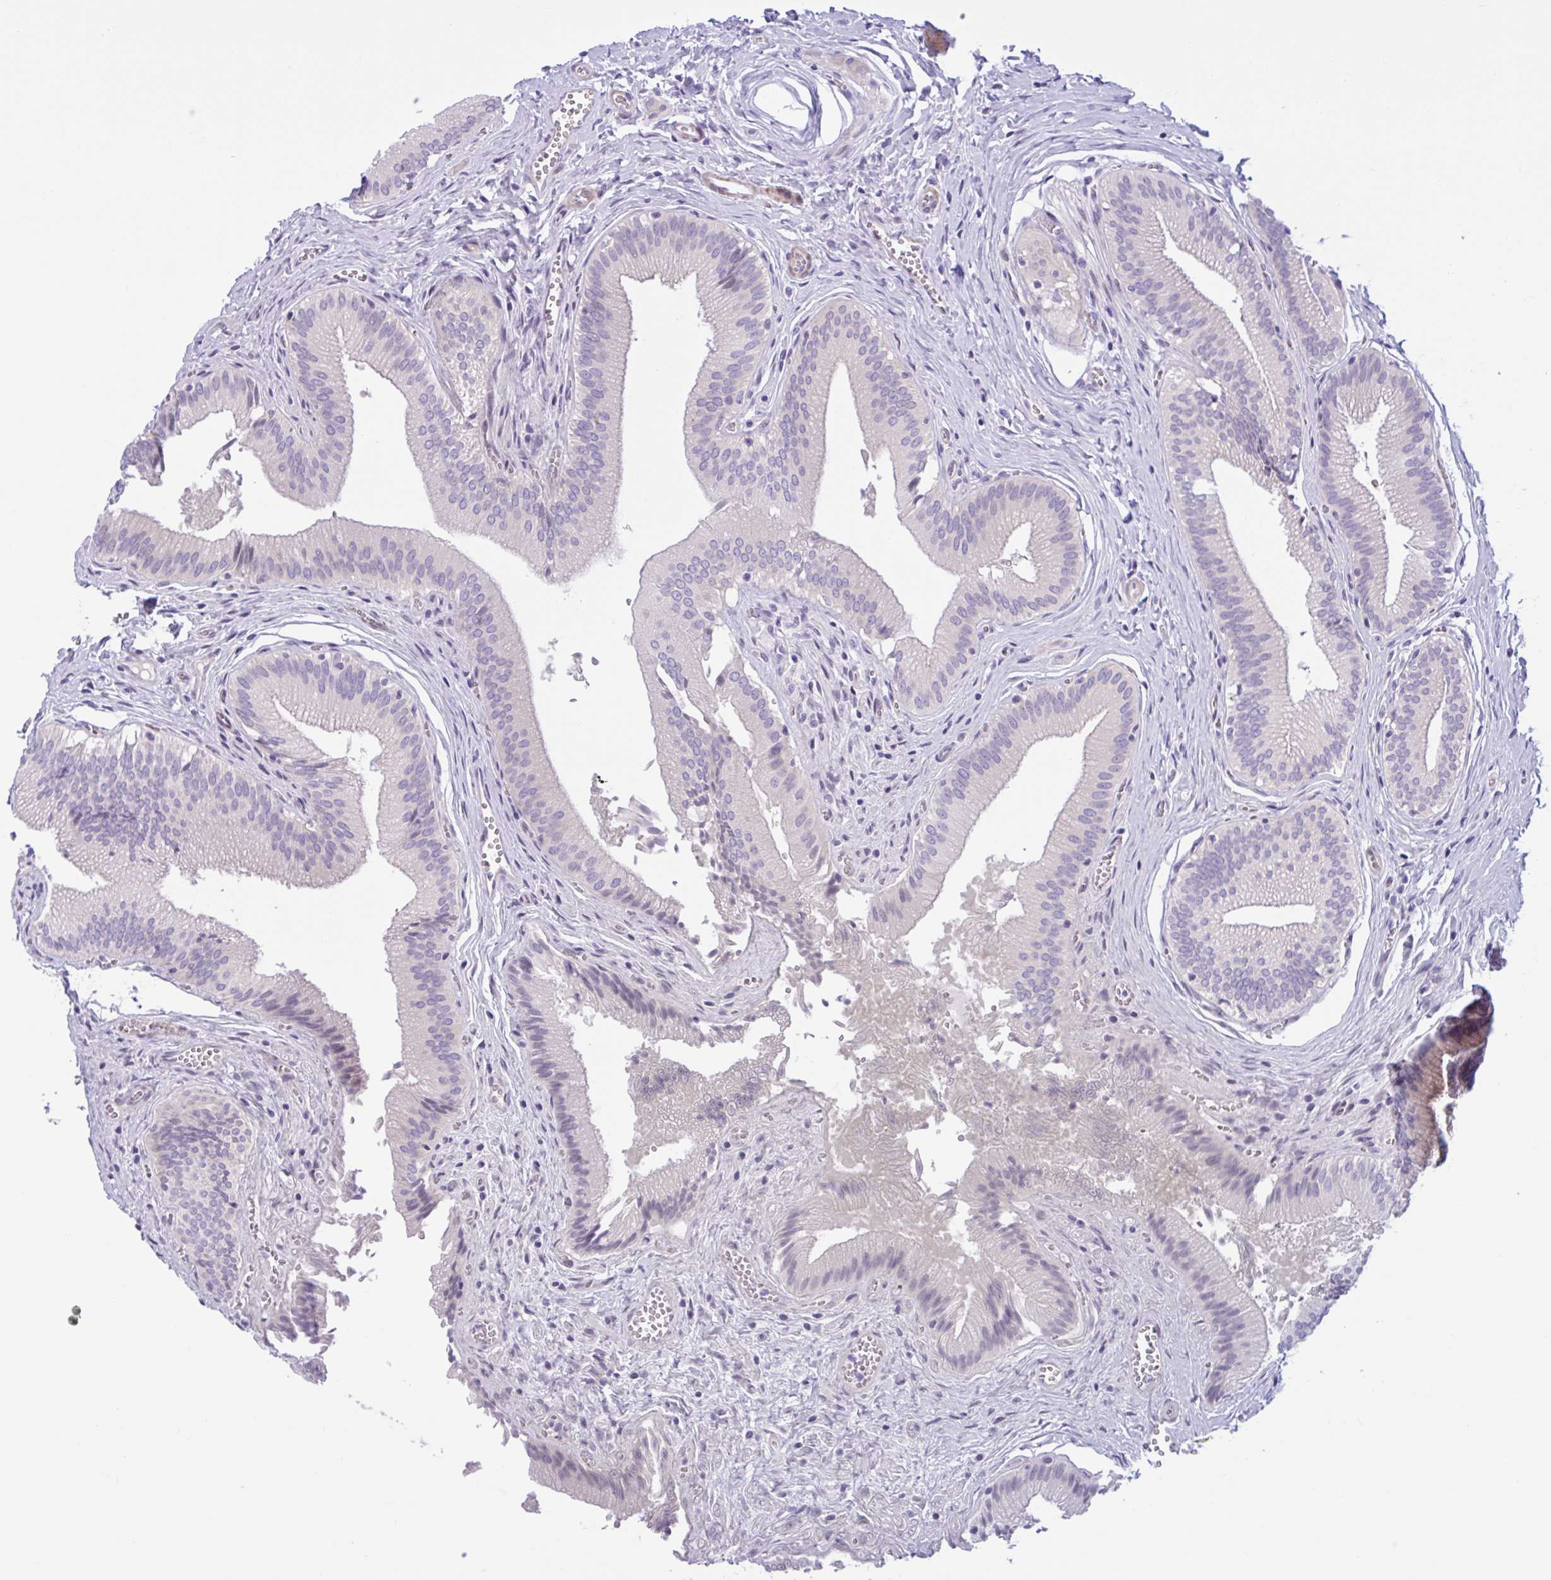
{"staining": {"intensity": "negative", "quantity": "none", "location": "none"}, "tissue": "gallbladder", "cell_type": "Glandular cells", "image_type": "normal", "snomed": [{"axis": "morphology", "description": "Normal tissue, NOS"}, {"axis": "topography", "description": "Gallbladder"}], "caption": "IHC micrograph of unremarkable human gallbladder stained for a protein (brown), which shows no expression in glandular cells. (IHC, brightfield microscopy, high magnification).", "gene": "AHCYL2", "patient": {"sex": "male", "age": 17}}